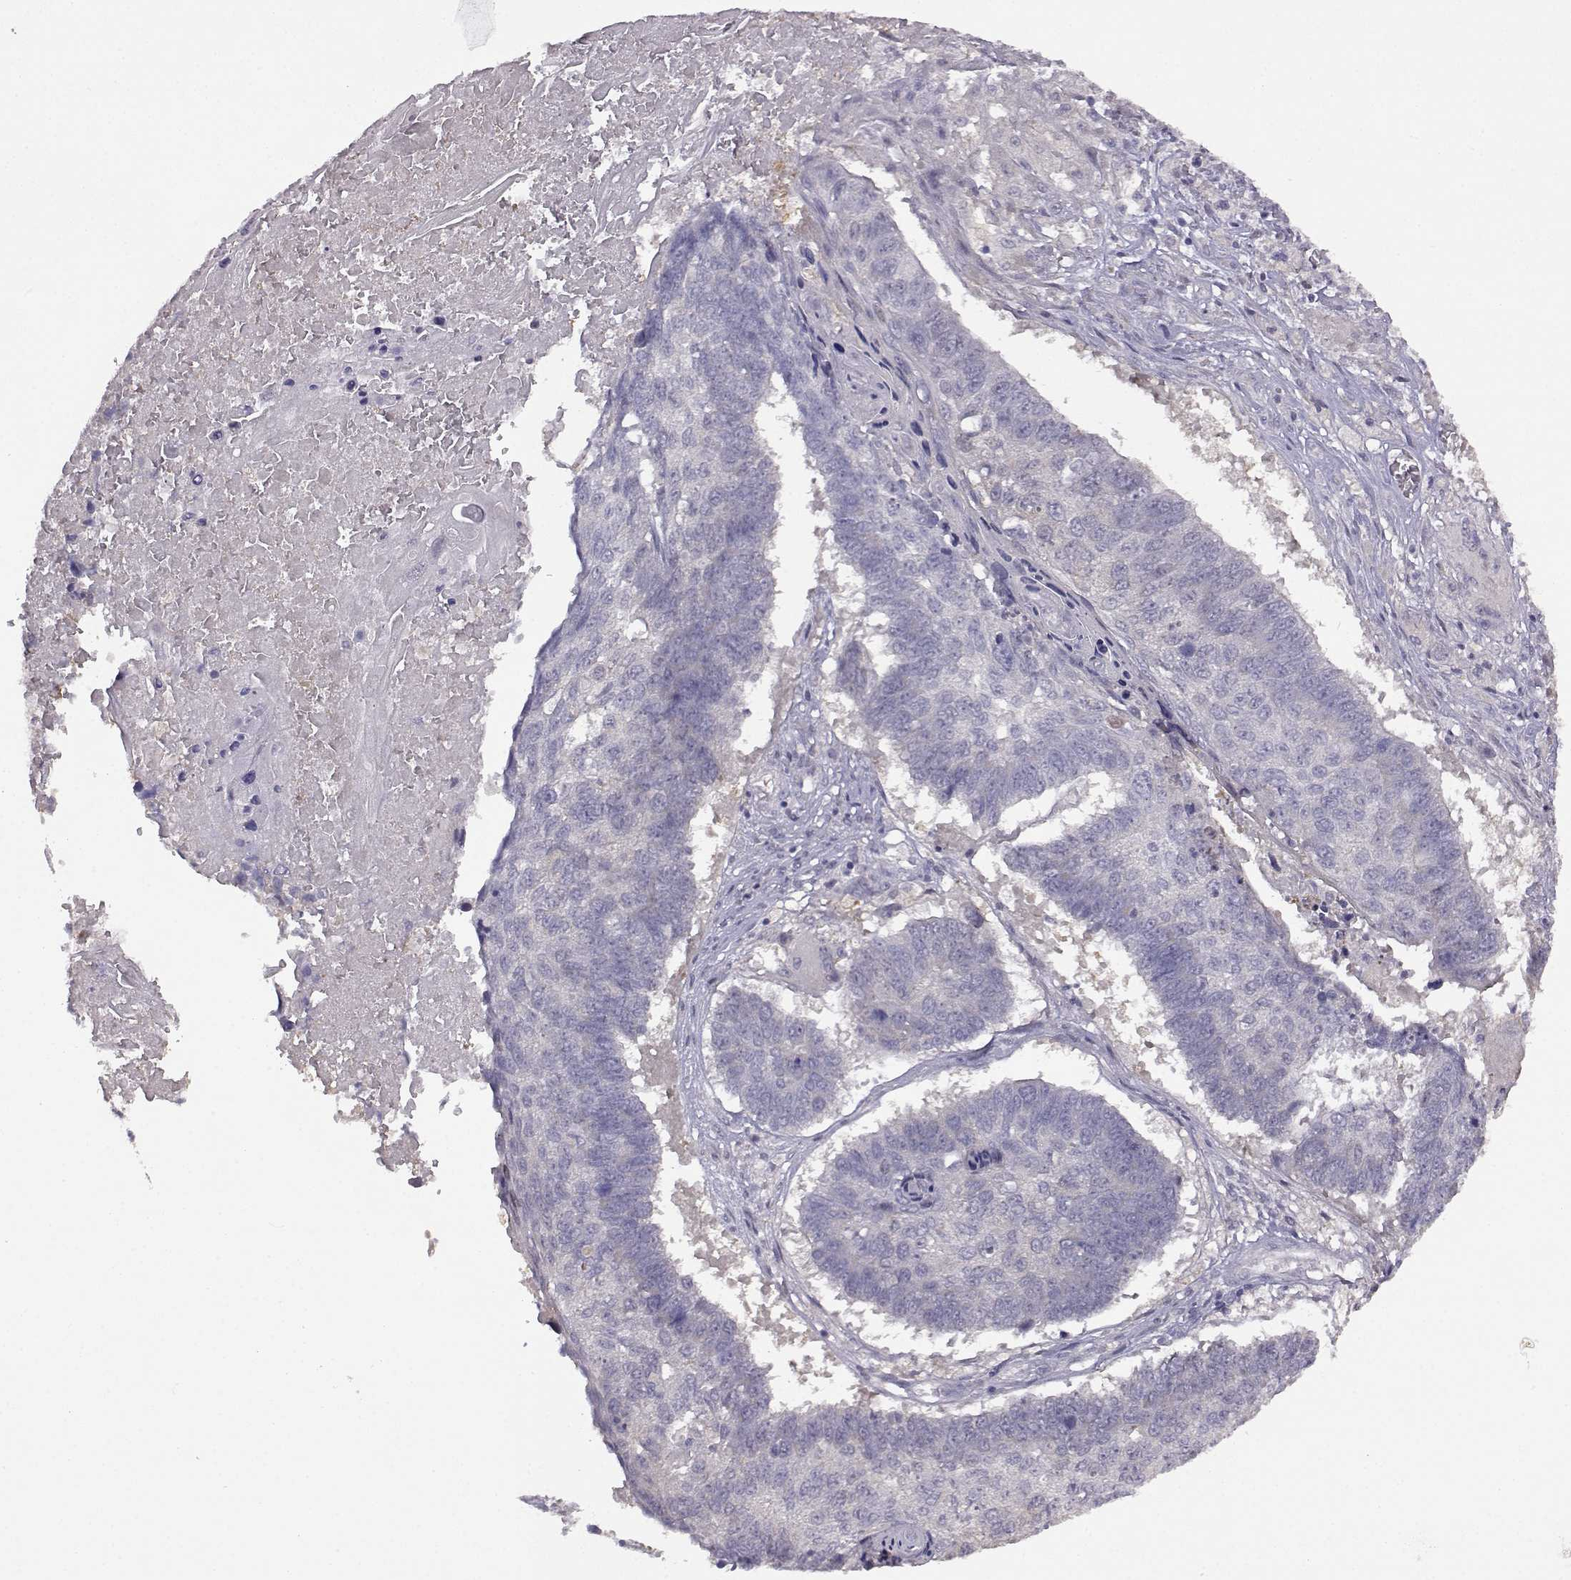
{"staining": {"intensity": "negative", "quantity": "none", "location": "none"}, "tissue": "lung cancer", "cell_type": "Tumor cells", "image_type": "cancer", "snomed": [{"axis": "morphology", "description": "Squamous cell carcinoma, NOS"}, {"axis": "topography", "description": "Lung"}], "caption": "A high-resolution micrograph shows immunohistochemistry (IHC) staining of lung squamous cell carcinoma, which reveals no significant expression in tumor cells.", "gene": "VGF", "patient": {"sex": "male", "age": 73}}